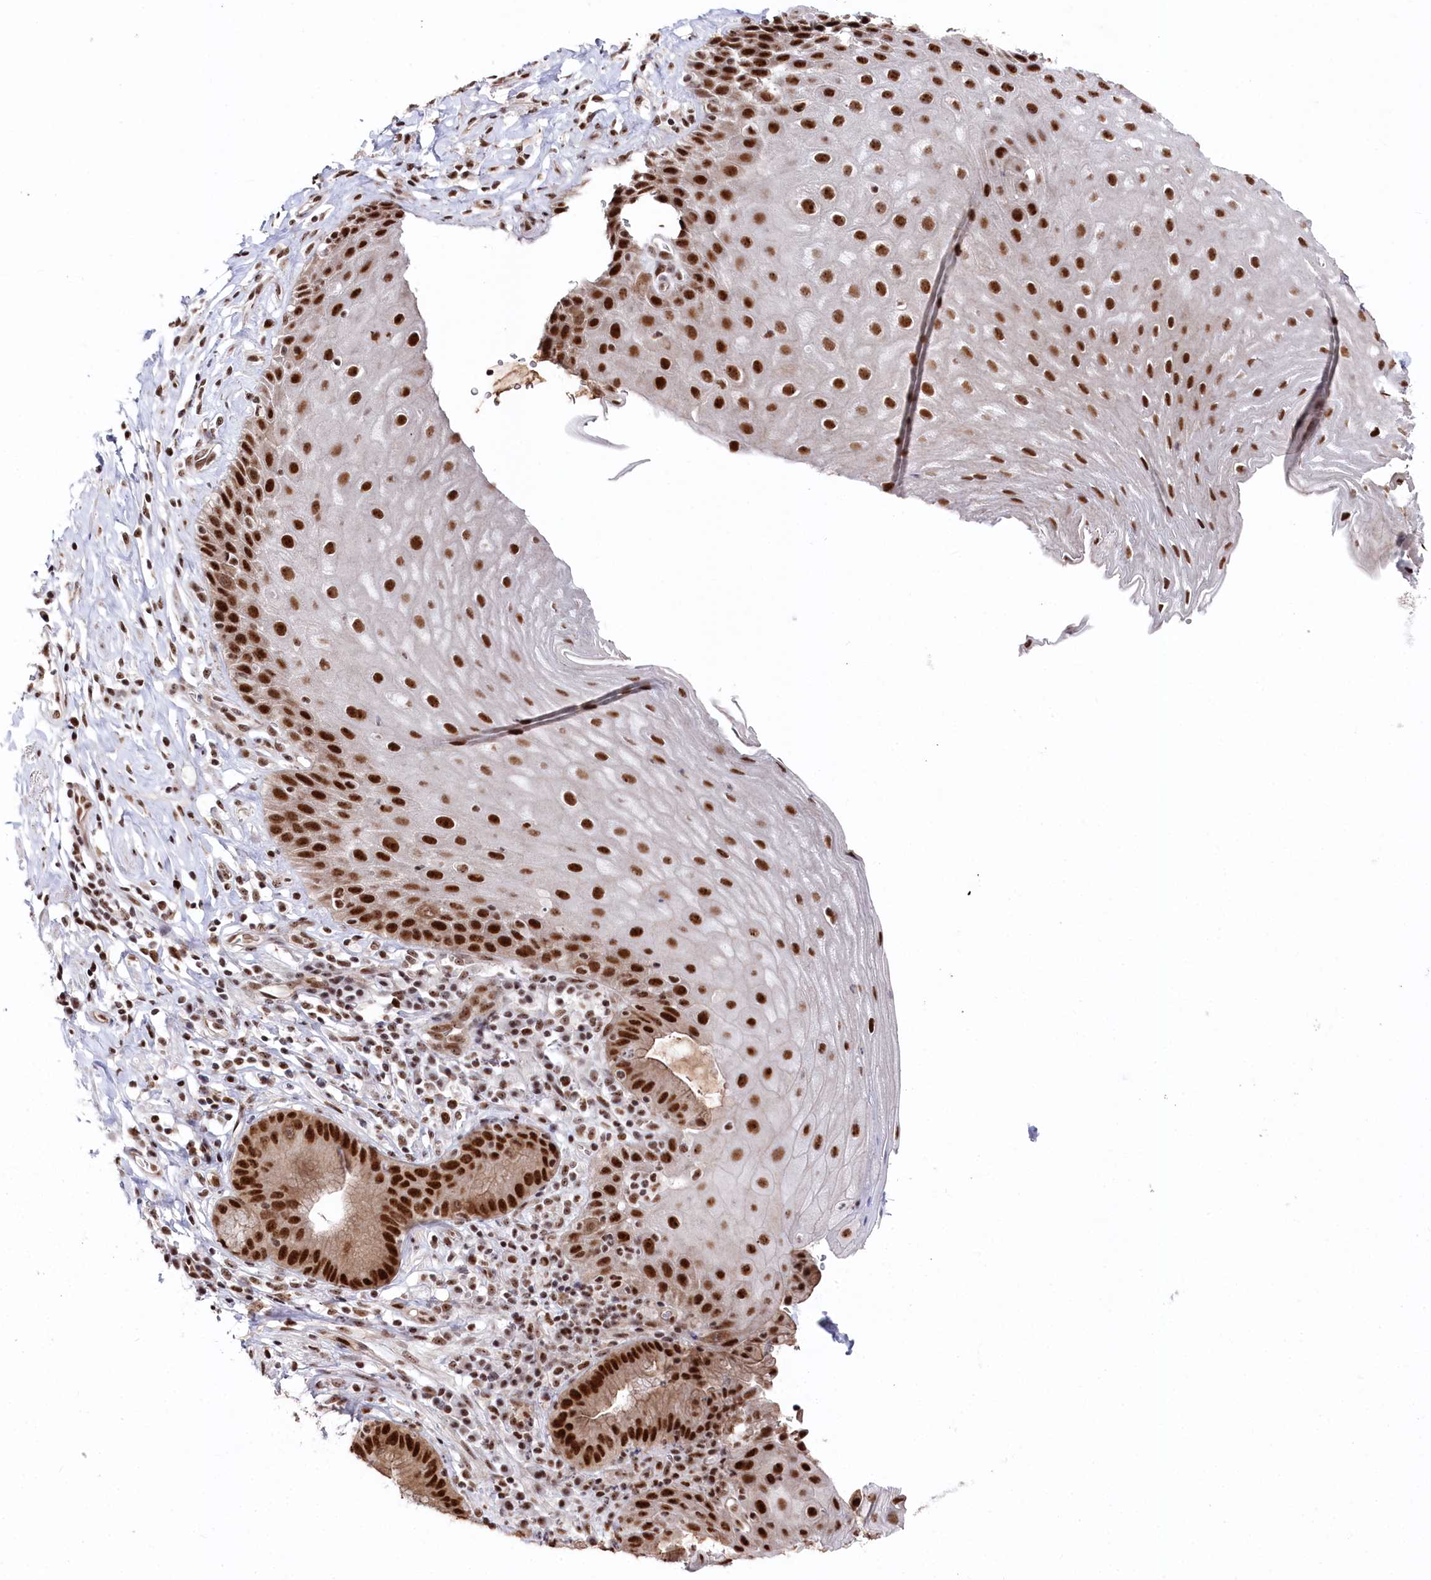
{"staining": {"intensity": "strong", "quantity": ">75%", "location": "nuclear"}, "tissue": "esophagus", "cell_type": "Squamous epithelial cells", "image_type": "normal", "snomed": [{"axis": "morphology", "description": "Normal tissue, NOS"}, {"axis": "topography", "description": "Esophagus"}], "caption": "Squamous epithelial cells reveal strong nuclear expression in approximately >75% of cells in unremarkable esophagus.", "gene": "POLR2H", "patient": {"sex": "female", "age": 61}}